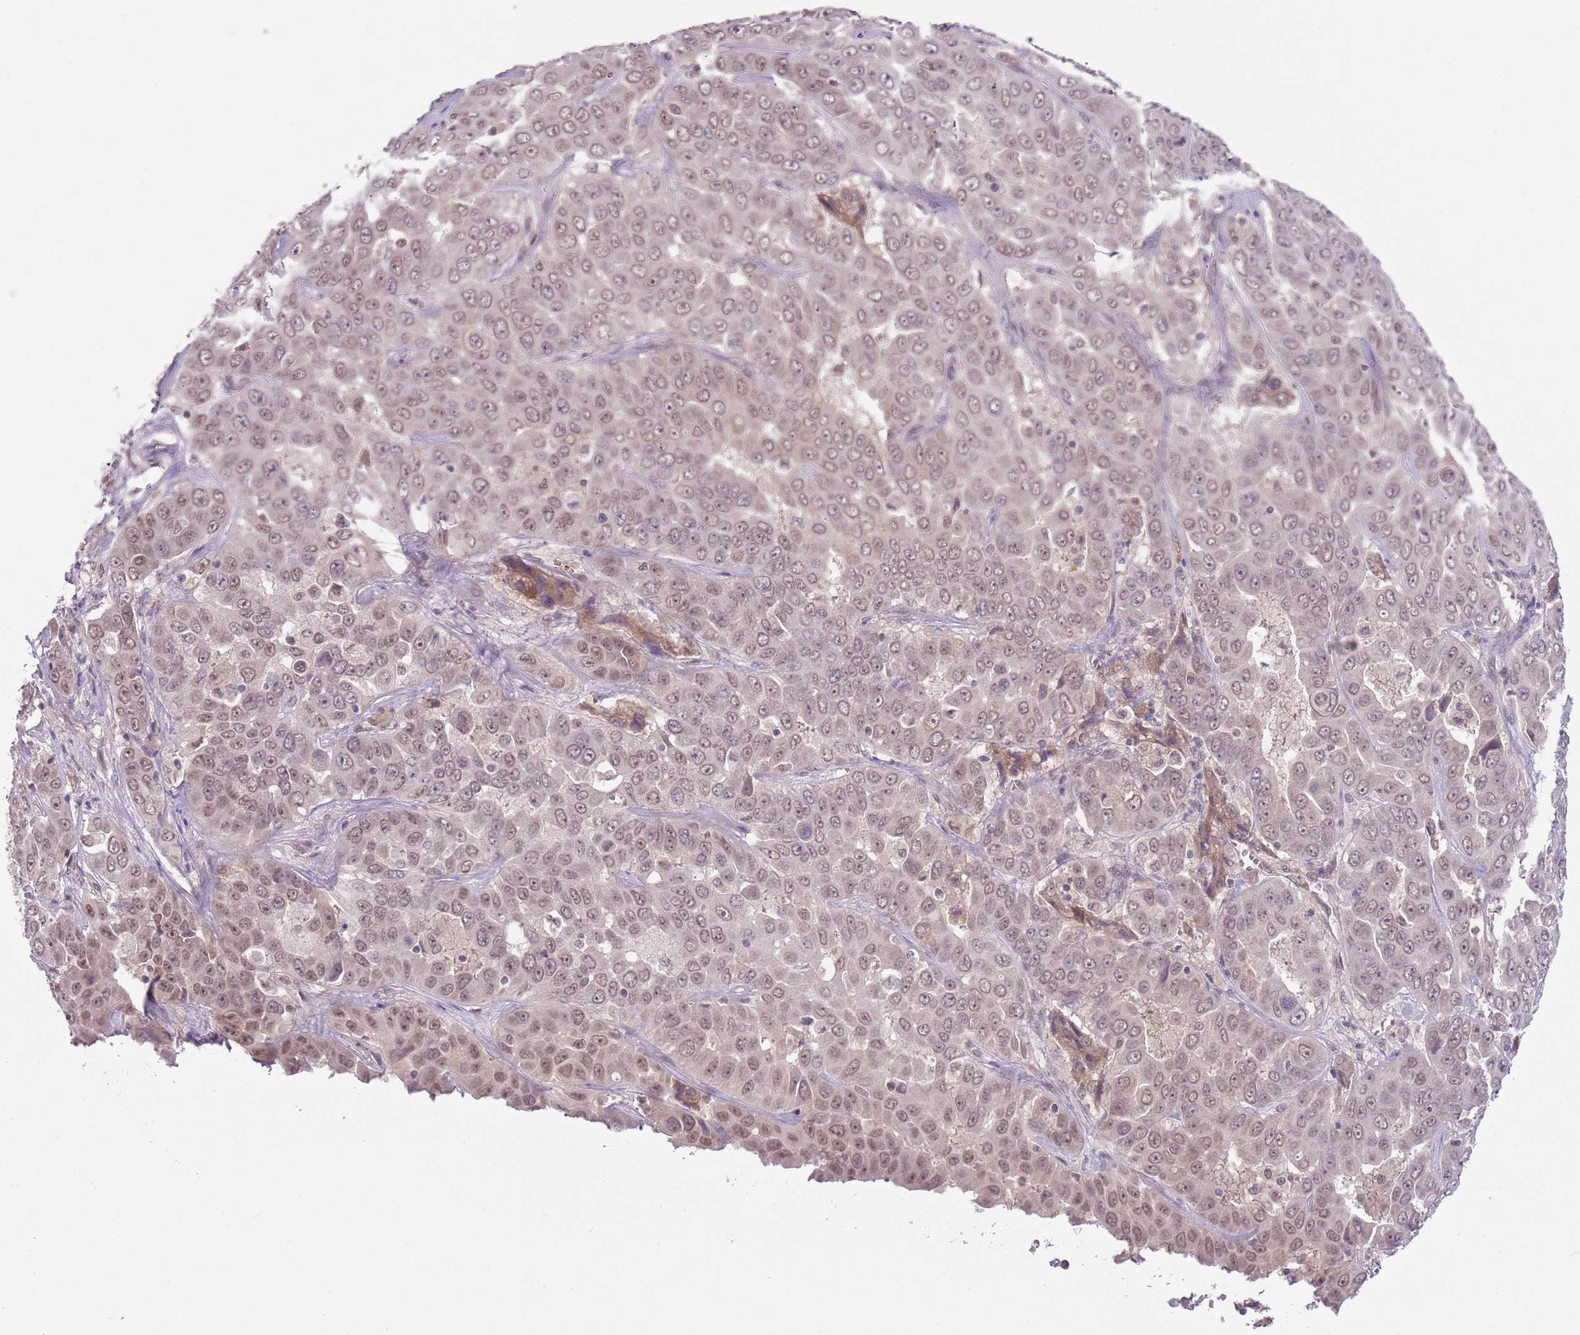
{"staining": {"intensity": "moderate", "quantity": ">75%", "location": "nuclear"}, "tissue": "liver cancer", "cell_type": "Tumor cells", "image_type": "cancer", "snomed": [{"axis": "morphology", "description": "Cholangiocarcinoma"}, {"axis": "topography", "description": "Liver"}], "caption": "IHC staining of liver cancer (cholangiocarcinoma), which reveals medium levels of moderate nuclear expression in approximately >75% of tumor cells indicating moderate nuclear protein expression. The staining was performed using DAB (3,3'-diaminobenzidine) (brown) for protein detection and nuclei were counterstained in hematoxylin (blue).", "gene": "TM2D1", "patient": {"sex": "female", "age": 52}}